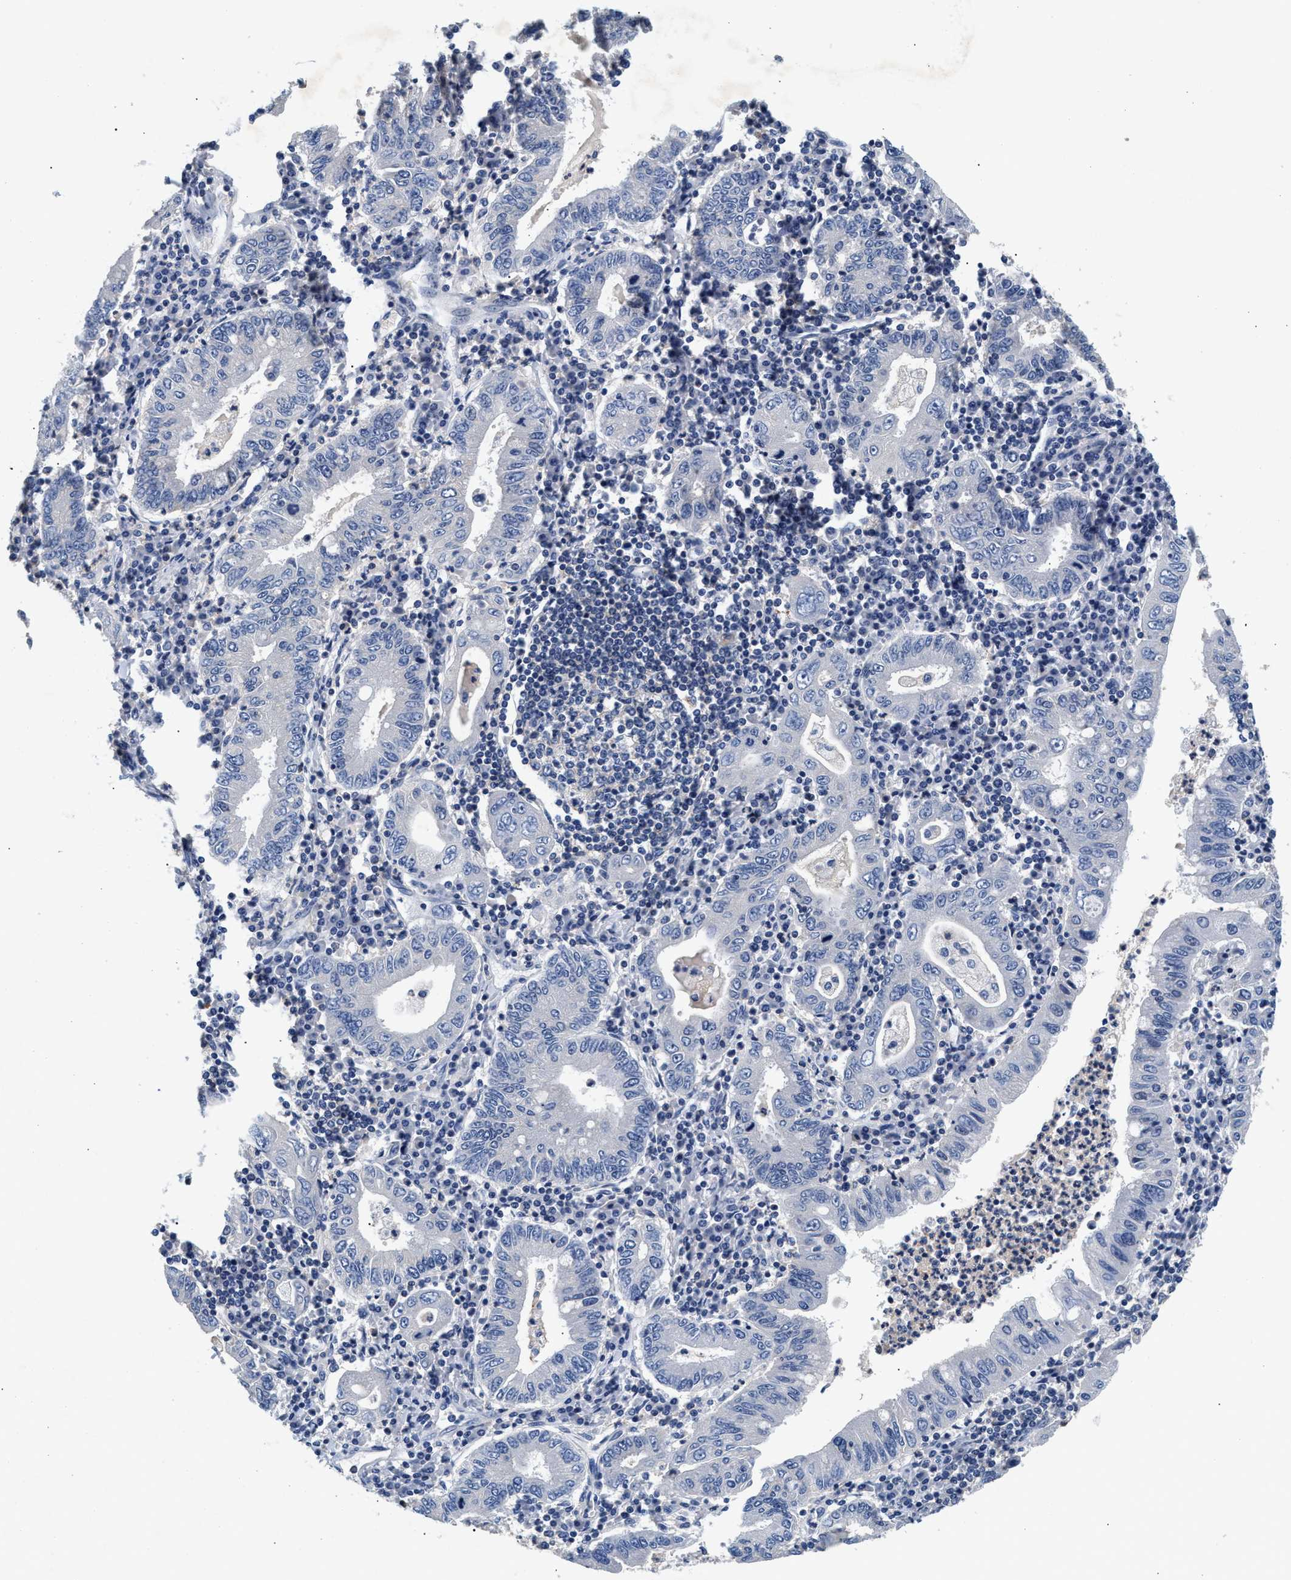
{"staining": {"intensity": "negative", "quantity": "none", "location": "none"}, "tissue": "stomach cancer", "cell_type": "Tumor cells", "image_type": "cancer", "snomed": [{"axis": "morphology", "description": "Normal tissue, NOS"}, {"axis": "morphology", "description": "Adenocarcinoma, NOS"}, {"axis": "topography", "description": "Esophagus"}, {"axis": "topography", "description": "Stomach, upper"}, {"axis": "topography", "description": "Peripheral nerve tissue"}], "caption": "The micrograph exhibits no significant staining in tumor cells of adenocarcinoma (stomach).", "gene": "GNAI3", "patient": {"sex": "male", "age": 62}}